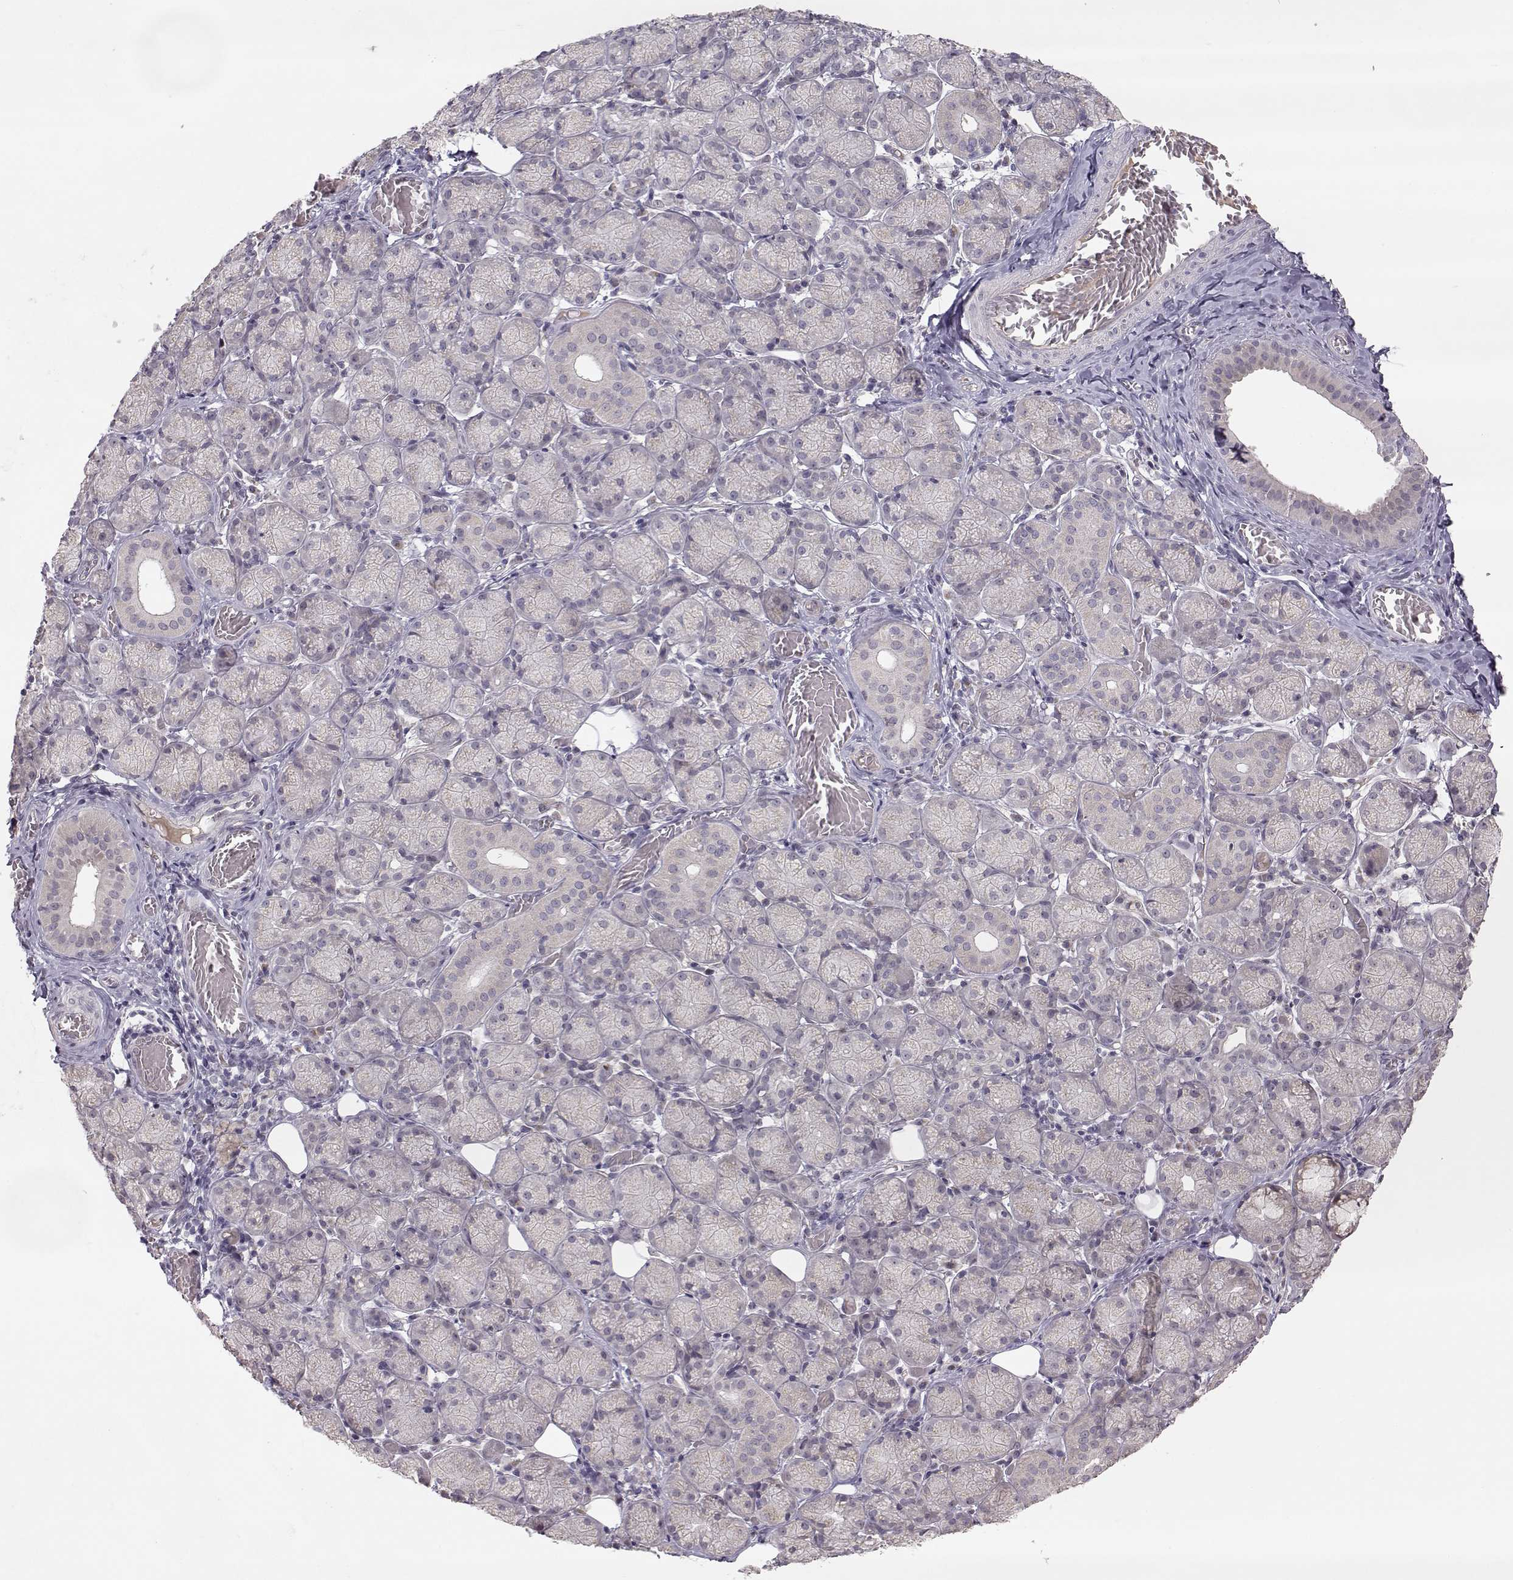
{"staining": {"intensity": "negative", "quantity": "none", "location": "none"}, "tissue": "salivary gland", "cell_type": "Glandular cells", "image_type": "normal", "snomed": [{"axis": "morphology", "description": "Normal tissue, NOS"}, {"axis": "topography", "description": "Salivary gland"}, {"axis": "topography", "description": "Peripheral nerve tissue"}], "caption": "High magnification brightfield microscopy of unremarkable salivary gland stained with DAB (3,3'-diaminobenzidine) (brown) and counterstained with hematoxylin (blue): glandular cells show no significant staining.", "gene": "PNMT", "patient": {"sex": "female", "age": 24}}